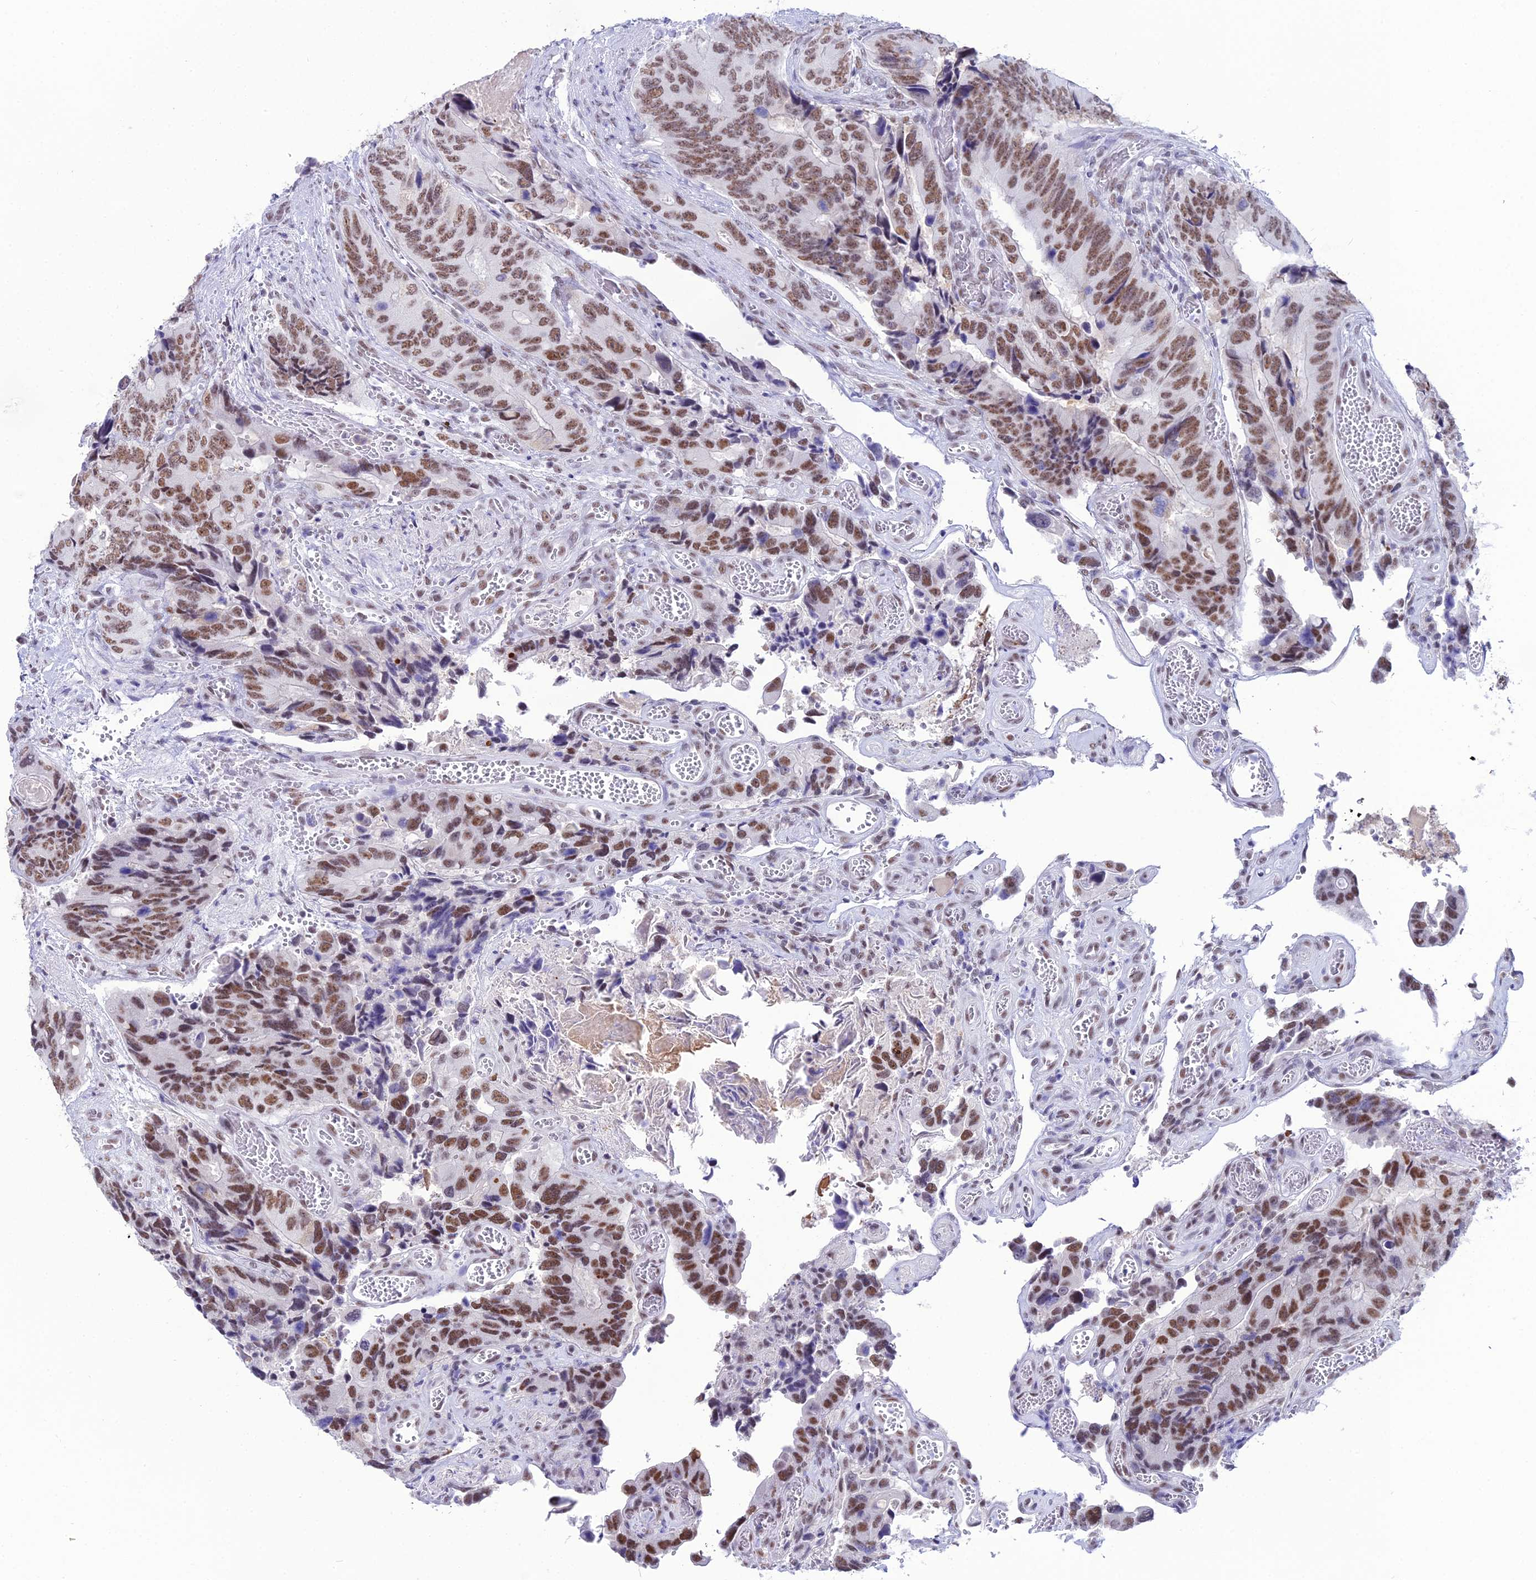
{"staining": {"intensity": "moderate", "quantity": ">75%", "location": "nuclear"}, "tissue": "colorectal cancer", "cell_type": "Tumor cells", "image_type": "cancer", "snomed": [{"axis": "morphology", "description": "Adenocarcinoma, NOS"}, {"axis": "topography", "description": "Colon"}], "caption": "Immunohistochemical staining of adenocarcinoma (colorectal) exhibits moderate nuclear protein staining in approximately >75% of tumor cells.", "gene": "RBM12", "patient": {"sex": "male", "age": 84}}